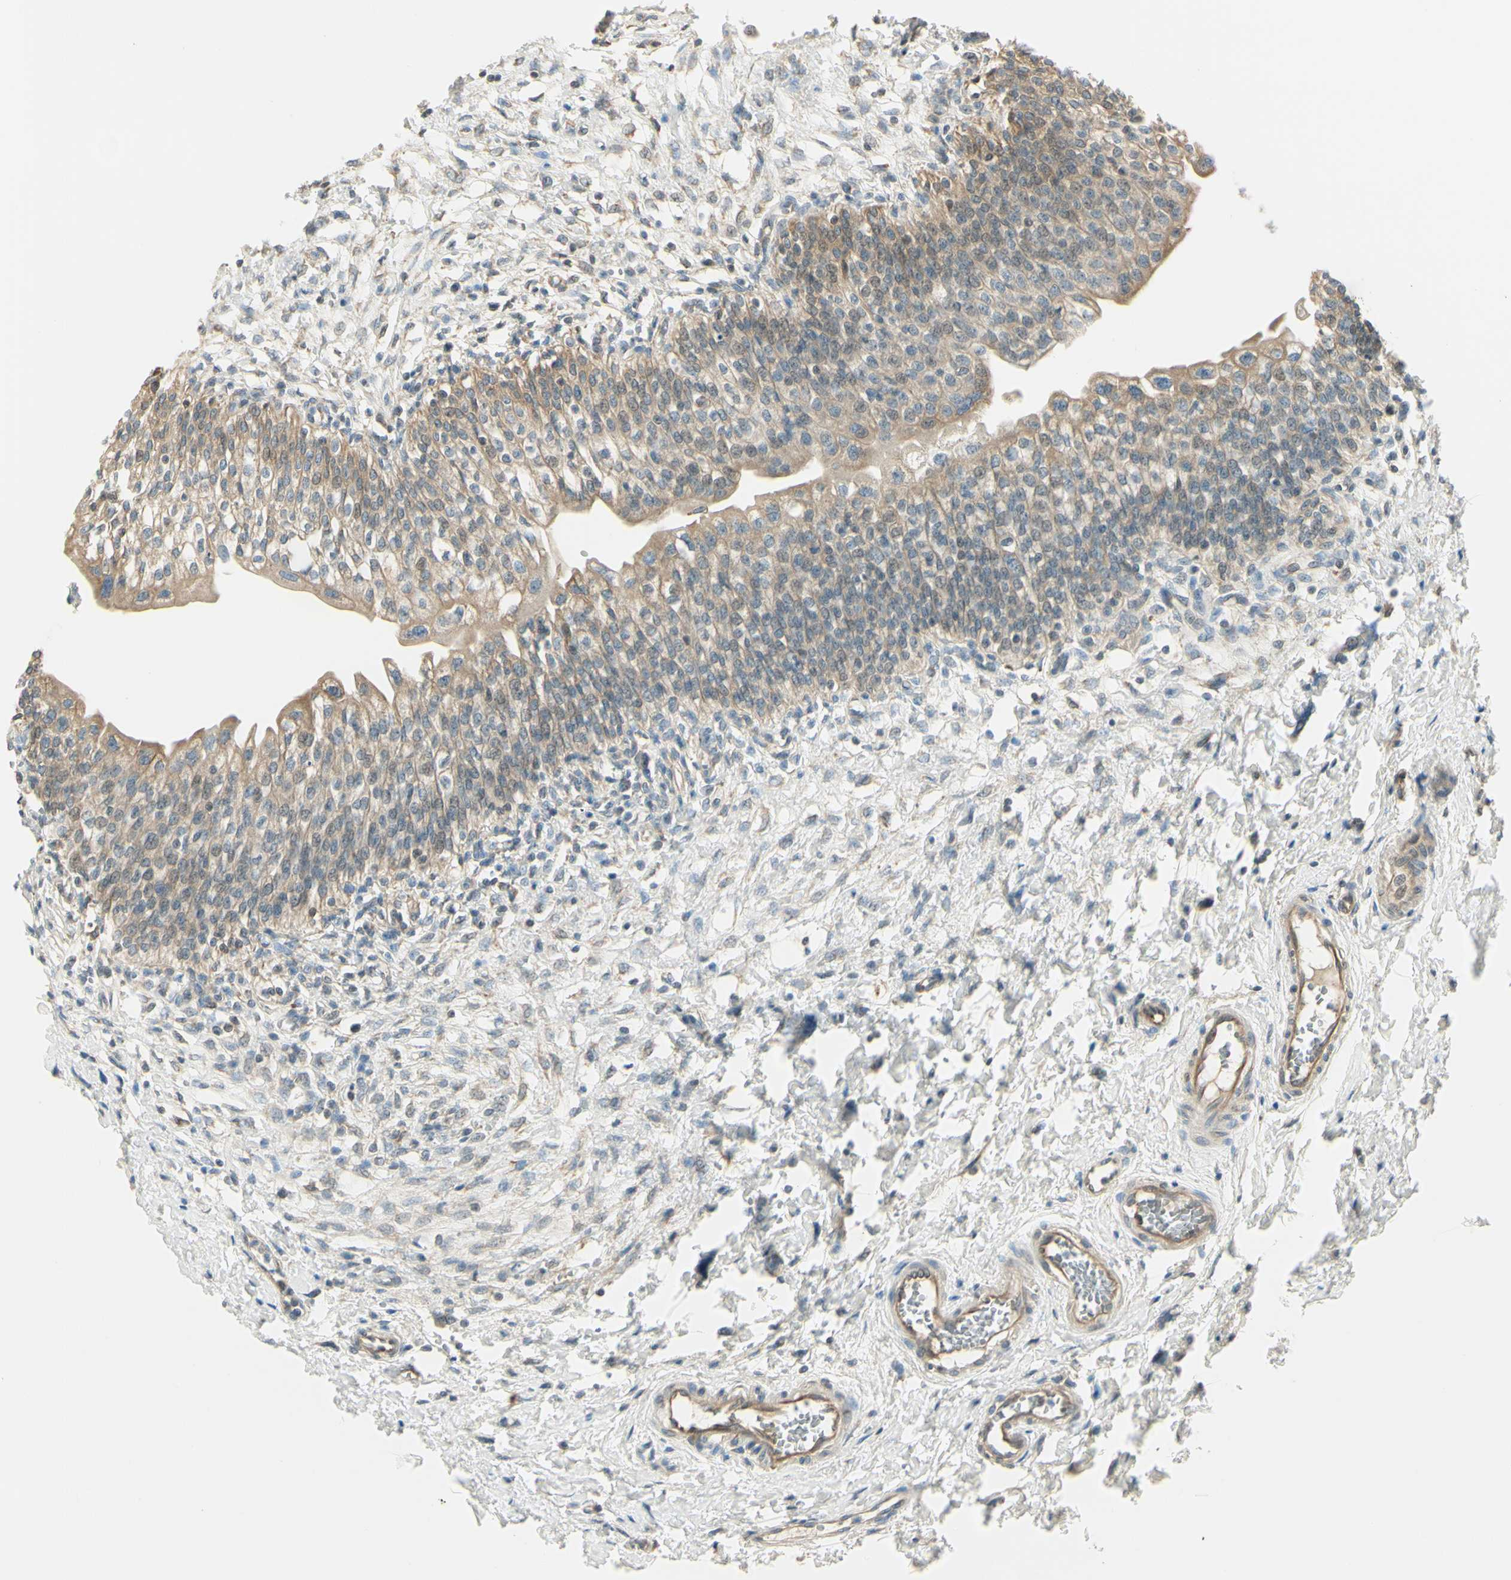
{"staining": {"intensity": "moderate", "quantity": ">75%", "location": "cytoplasmic/membranous"}, "tissue": "urinary bladder", "cell_type": "Urothelial cells", "image_type": "normal", "snomed": [{"axis": "morphology", "description": "Normal tissue, NOS"}, {"axis": "topography", "description": "Urinary bladder"}], "caption": "Brown immunohistochemical staining in unremarkable human urinary bladder shows moderate cytoplasmic/membranous positivity in approximately >75% of urothelial cells.", "gene": "IGDCC4", "patient": {"sex": "male", "age": 55}}